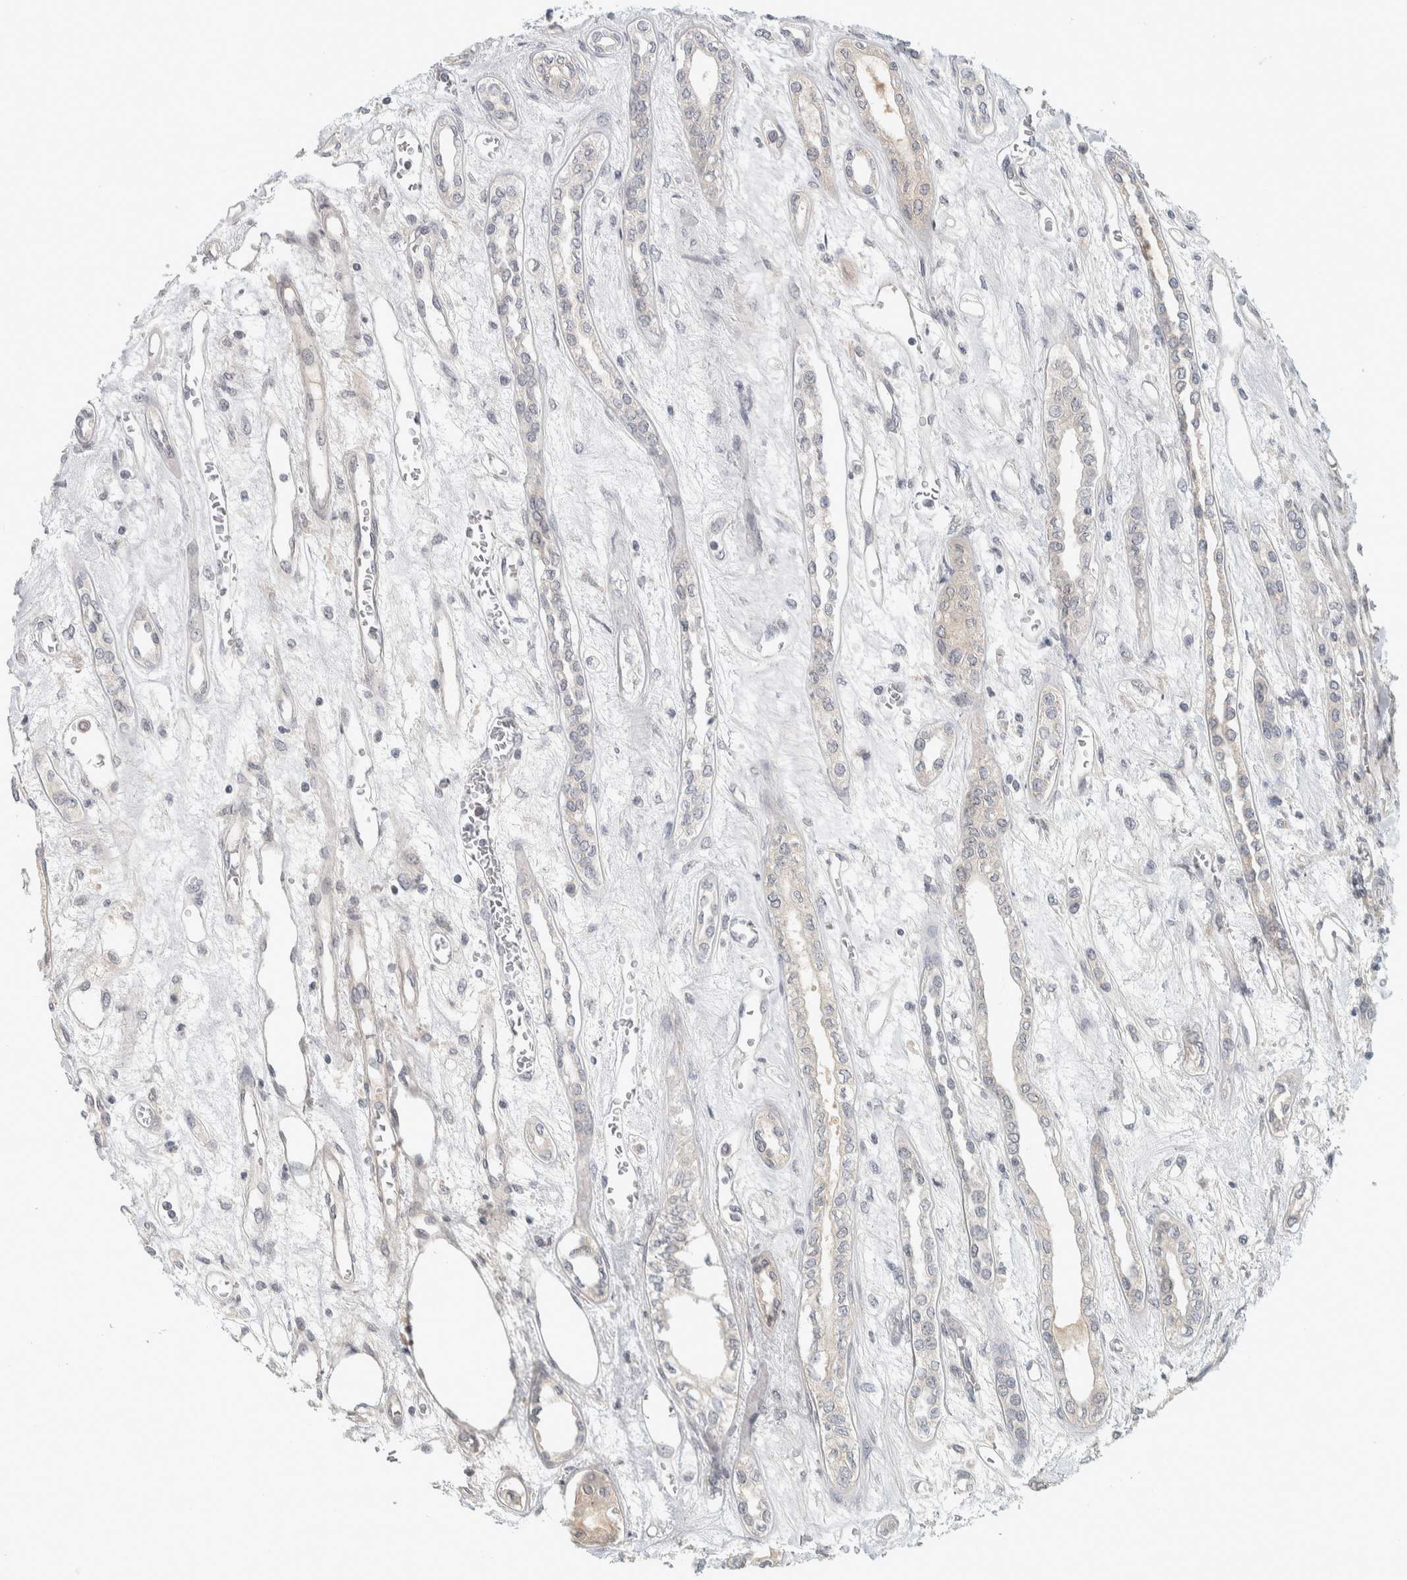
{"staining": {"intensity": "negative", "quantity": "none", "location": "none"}, "tissue": "renal cancer", "cell_type": "Tumor cells", "image_type": "cancer", "snomed": [{"axis": "morphology", "description": "Adenocarcinoma, NOS"}, {"axis": "topography", "description": "Kidney"}], "caption": "The immunohistochemistry (IHC) image has no significant expression in tumor cells of renal cancer (adenocarcinoma) tissue. Brightfield microscopy of IHC stained with DAB (brown) and hematoxylin (blue), captured at high magnification.", "gene": "AFP", "patient": {"sex": "female", "age": 54}}